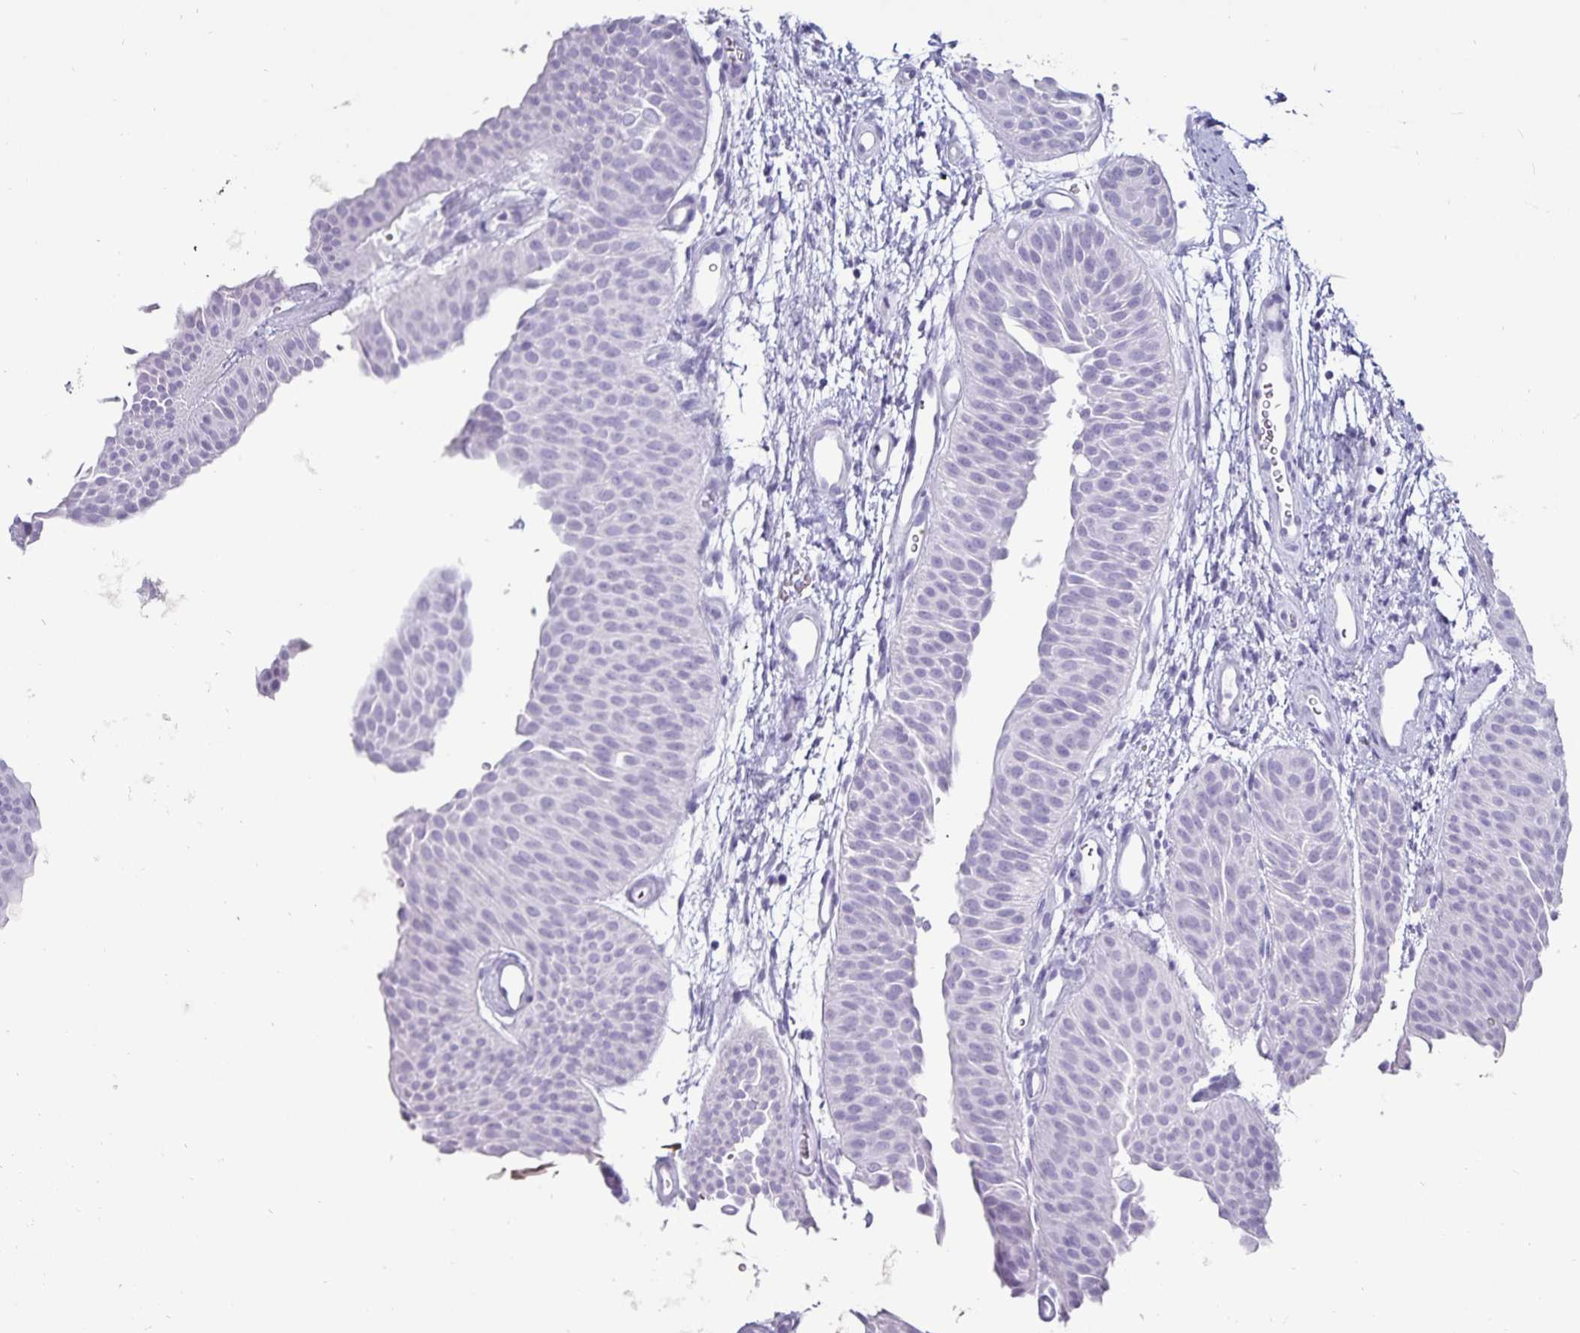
{"staining": {"intensity": "negative", "quantity": "none", "location": "none"}, "tissue": "urothelial cancer", "cell_type": "Tumor cells", "image_type": "cancer", "snomed": [{"axis": "morphology", "description": "Urothelial carcinoma, Low grade"}, {"axis": "topography", "description": "Urinary bladder"}], "caption": "Low-grade urothelial carcinoma was stained to show a protein in brown. There is no significant positivity in tumor cells. (Brightfield microscopy of DAB IHC at high magnification).", "gene": "DEFA6", "patient": {"sex": "female", "age": 60}}